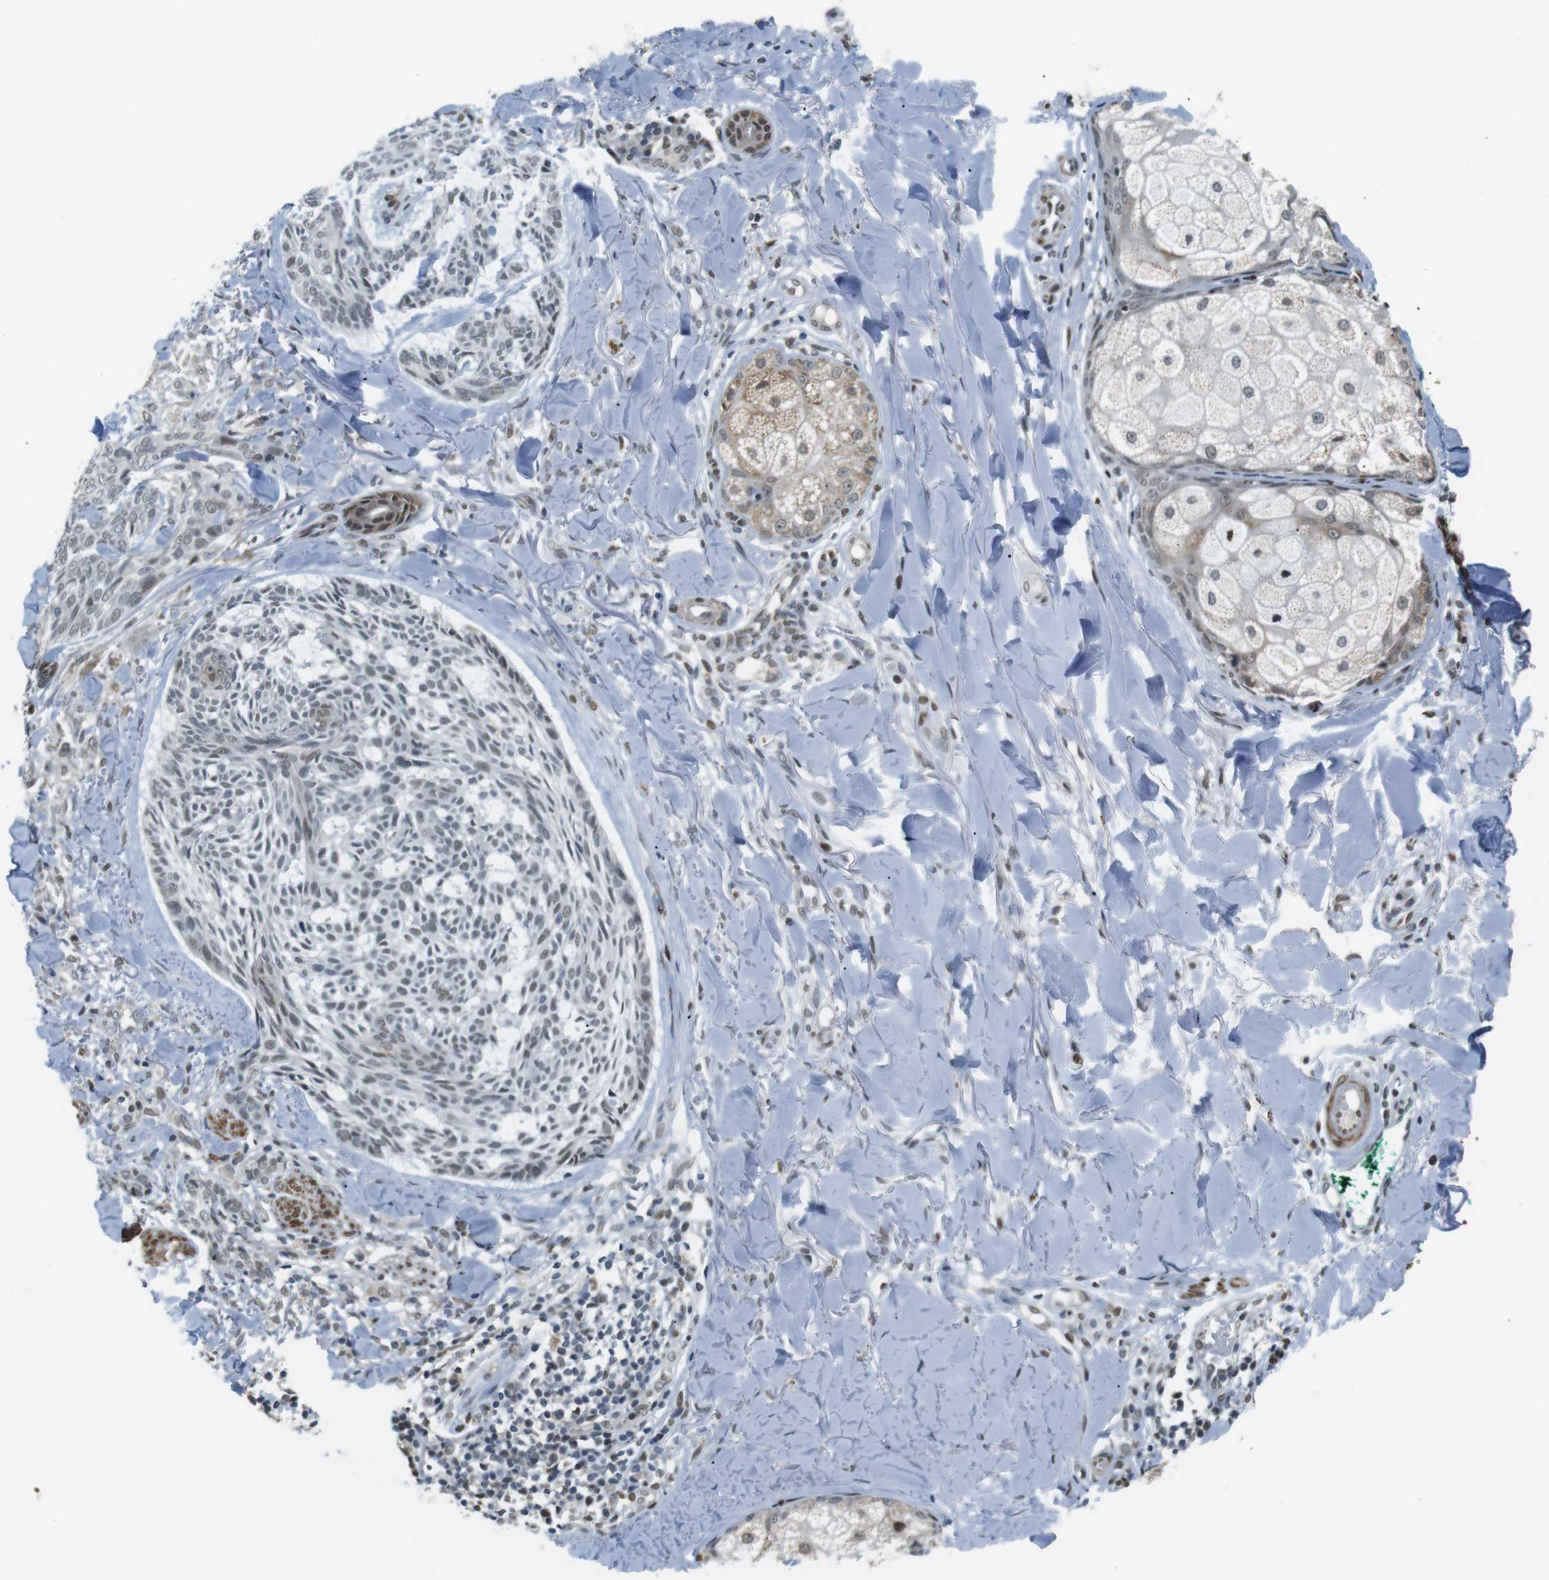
{"staining": {"intensity": "weak", "quantity": "<25%", "location": "nuclear"}, "tissue": "skin cancer", "cell_type": "Tumor cells", "image_type": "cancer", "snomed": [{"axis": "morphology", "description": "Basal cell carcinoma"}, {"axis": "topography", "description": "Skin"}], "caption": "Human basal cell carcinoma (skin) stained for a protein using immunohistochemistry (IHC) shows no staining in tumor cells.", "gene": "USP7", "patient": {"sex": "male", "age": 43}}